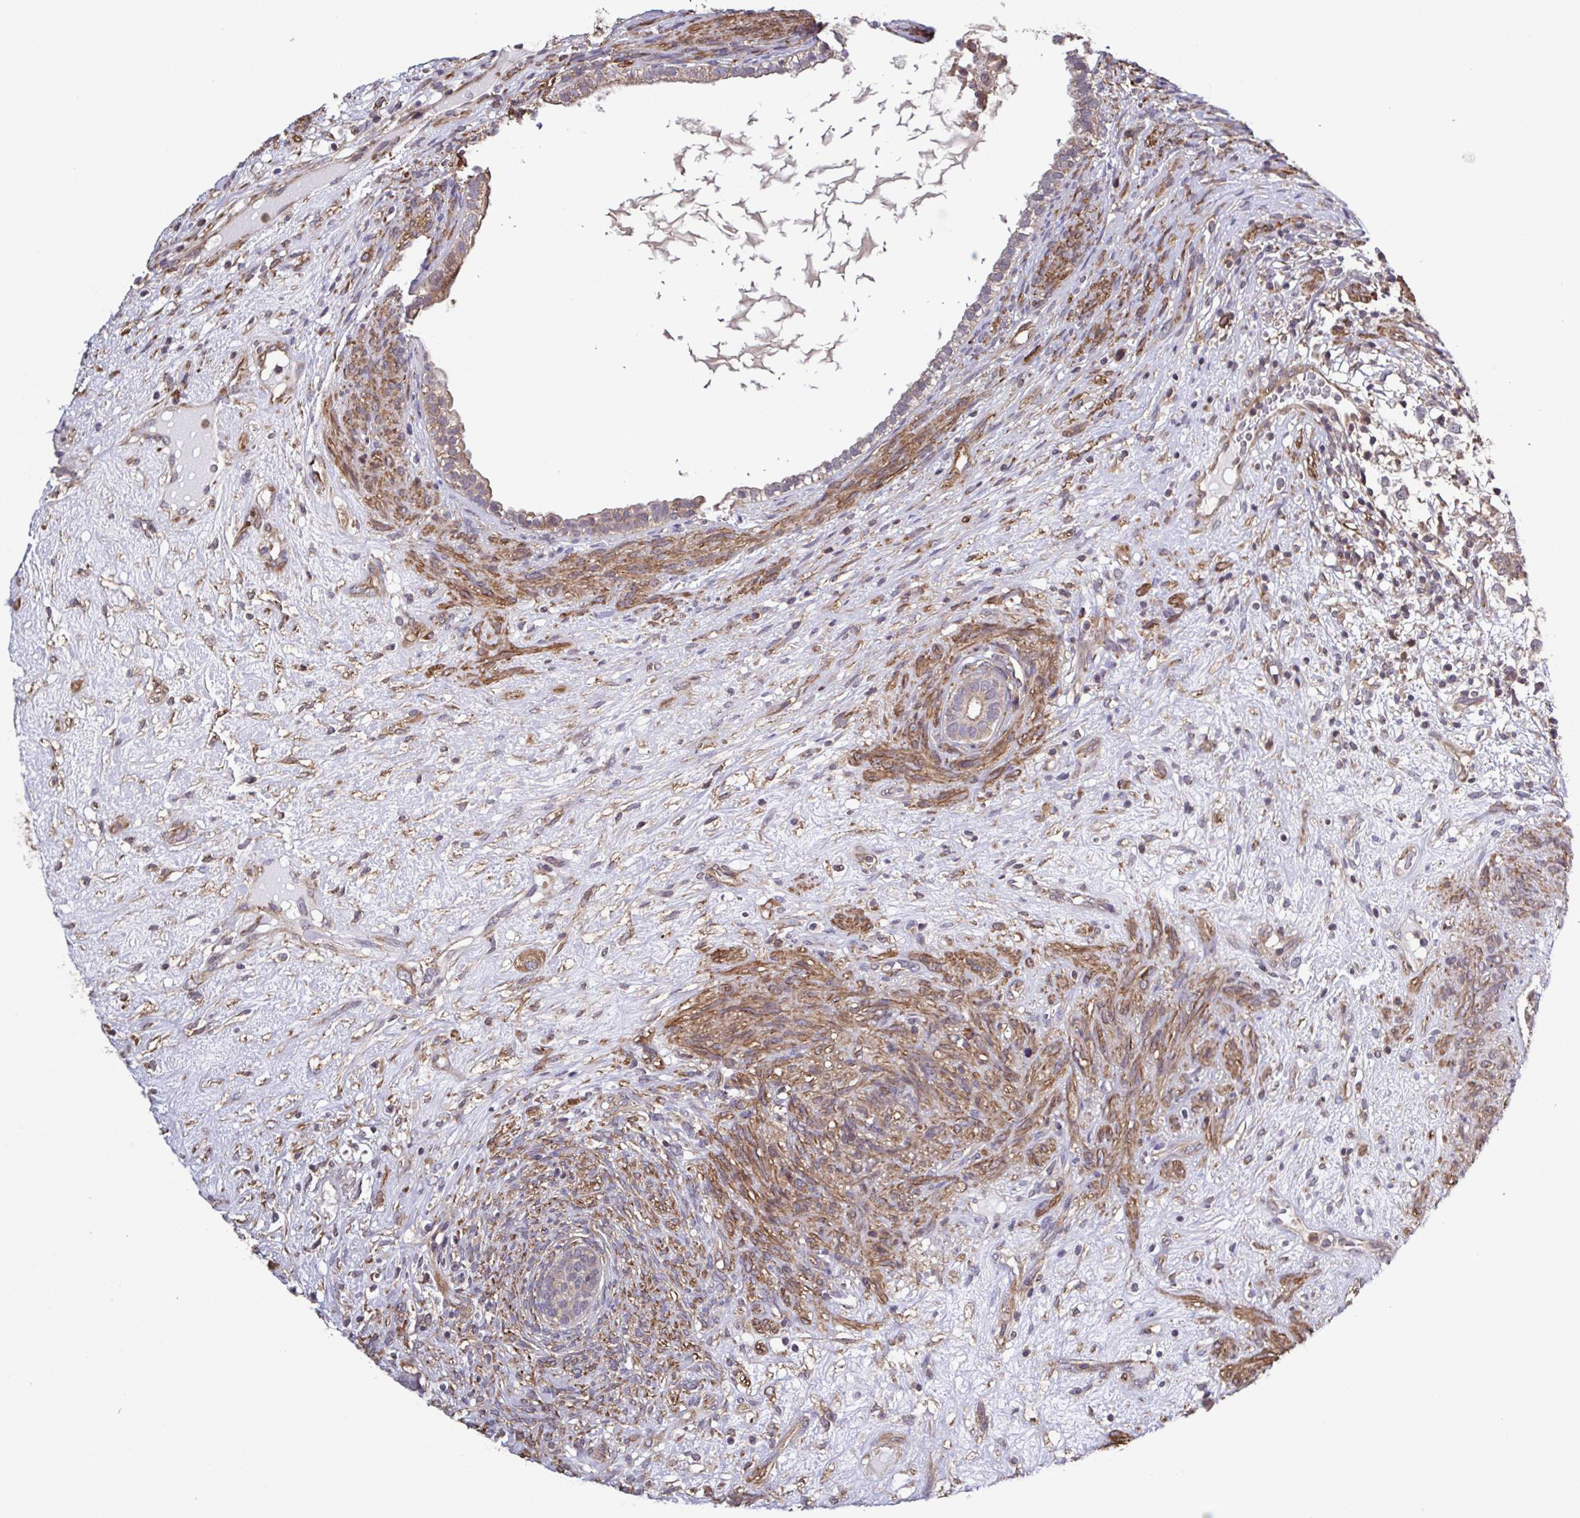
{"staining": {"intensity": "weak", "quantity": "25%-75%", "location": "cytoplasmic/membranous"}, "tissue": "testis cancer", "cell_type": "Tumor cells", "image_type": "cancer", "snomed": [{"axis": "morphology", "description": "Seminoma, NOS"}, {"axis": "morphology", "description": "Carcinoma, Embryonal, NOS"}, {"axis": "topography", "description": "Testis"}], "caption": "Immunohistochemistry (IHC) histopathology image of neoplastic tissue: testis cancer stained using immunohistochemistry exhibits low levels of weak protein expression localized specifically in the cytoplasmic/membranous of tumor cells, appearing as a cytoplasmic/membranous brown color.", "gene": "ZNF200", "patient": {"sex": "male", "age": 41}}